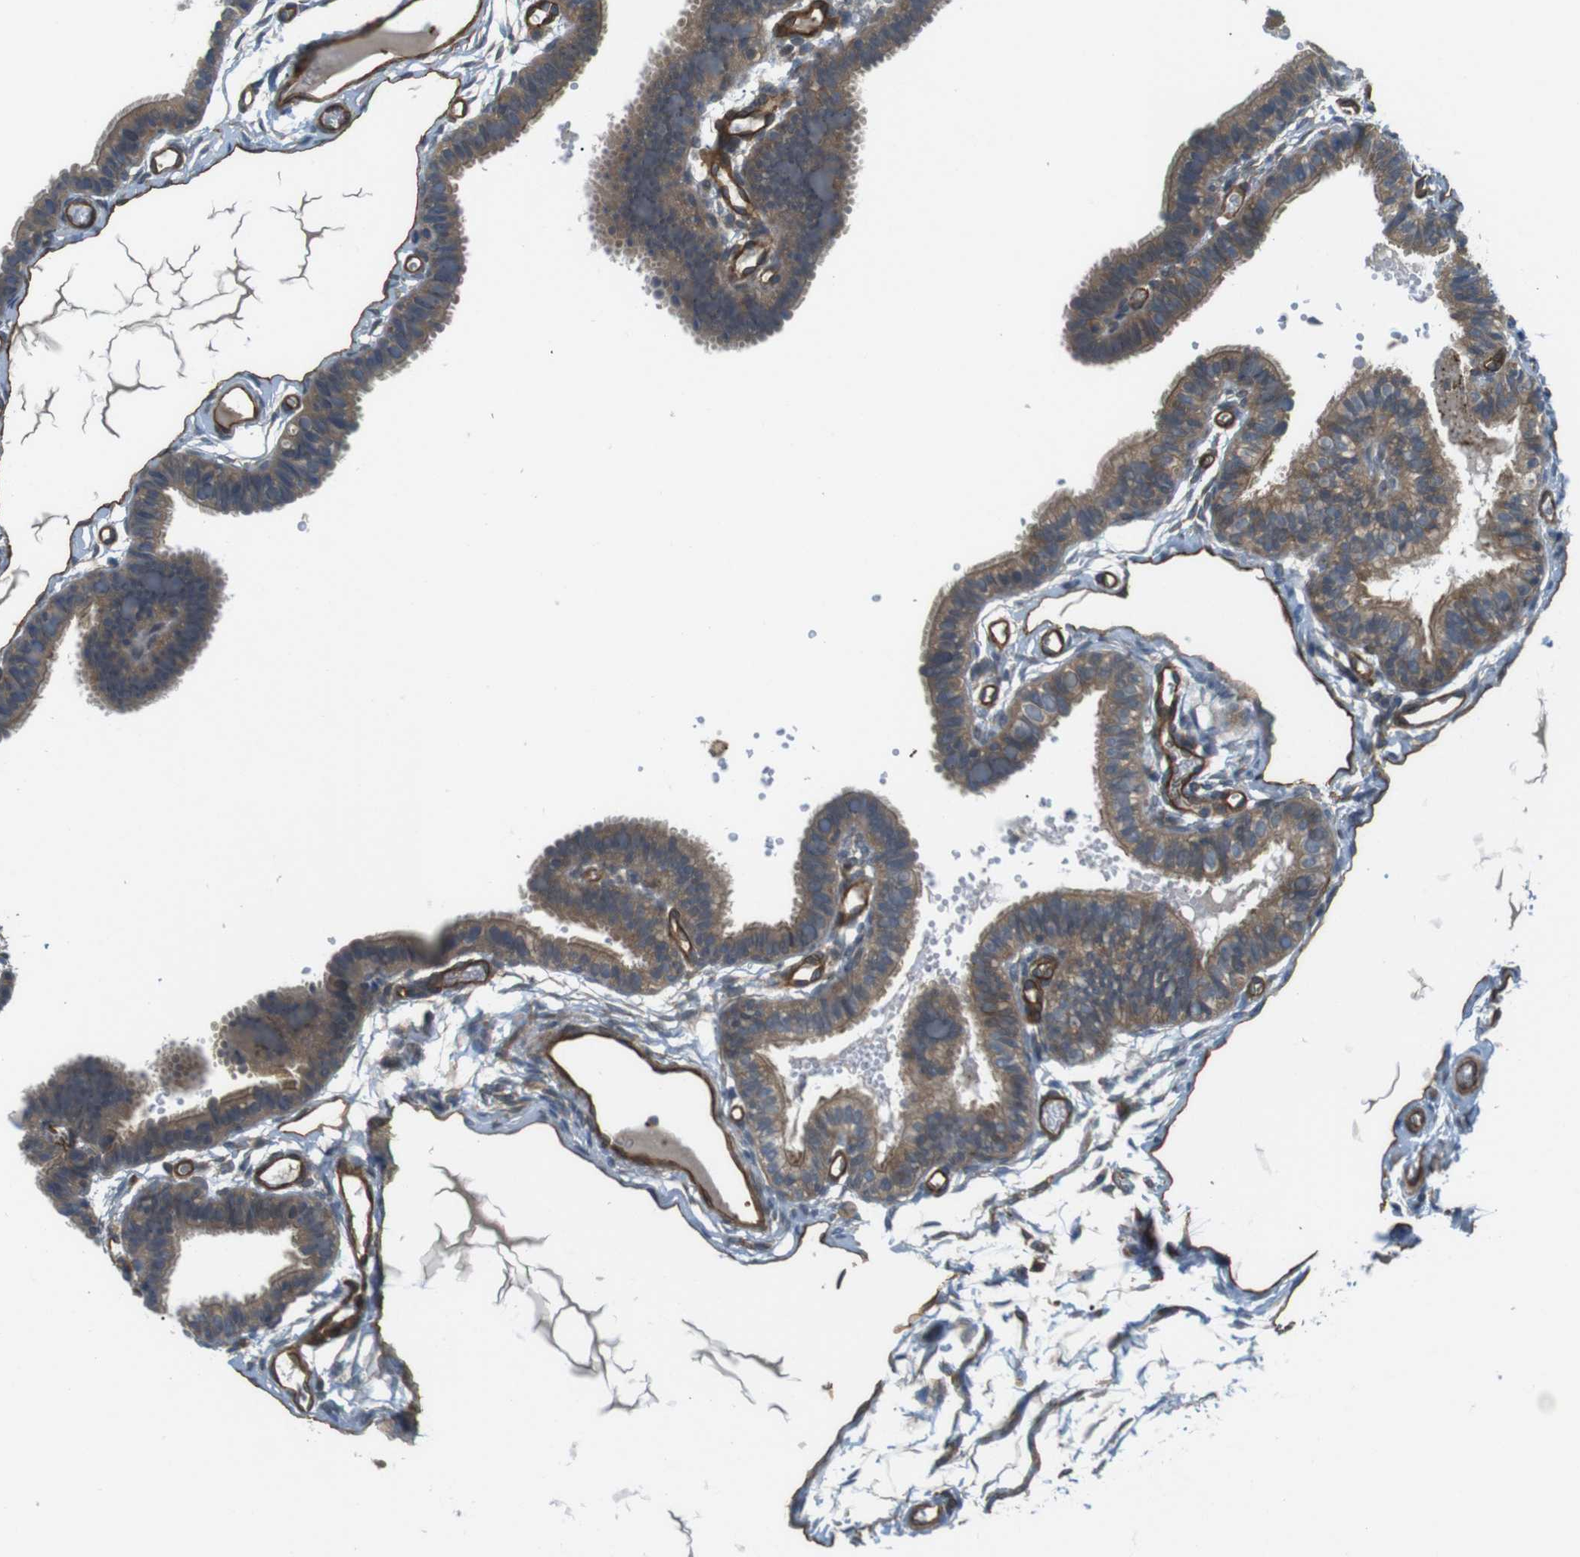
{"staining": {"intensity": "moderate", "quantity": ">75%", "location": "cytoplasmic/membranous"}, "tissue": "fallopian tube", "cell_type": "Glandular cells", "image_type": "normal", "snomed": [{"axis": "morphology", "description": "Normal tissue, NOS"}, {"axis": "topography", "description": "Fallopian tube"}, {"axis": "topography", "description": "Placenta"}], "caption": "A micrograph of fallopian tube stained for a protein displays moderate cytoplasmic/membranous brown staining in glandular cells. (IHC, brightfield microscopy, high magnification).", "gene": "TSC1", "patient": {"sex": "female", "age": 34}}